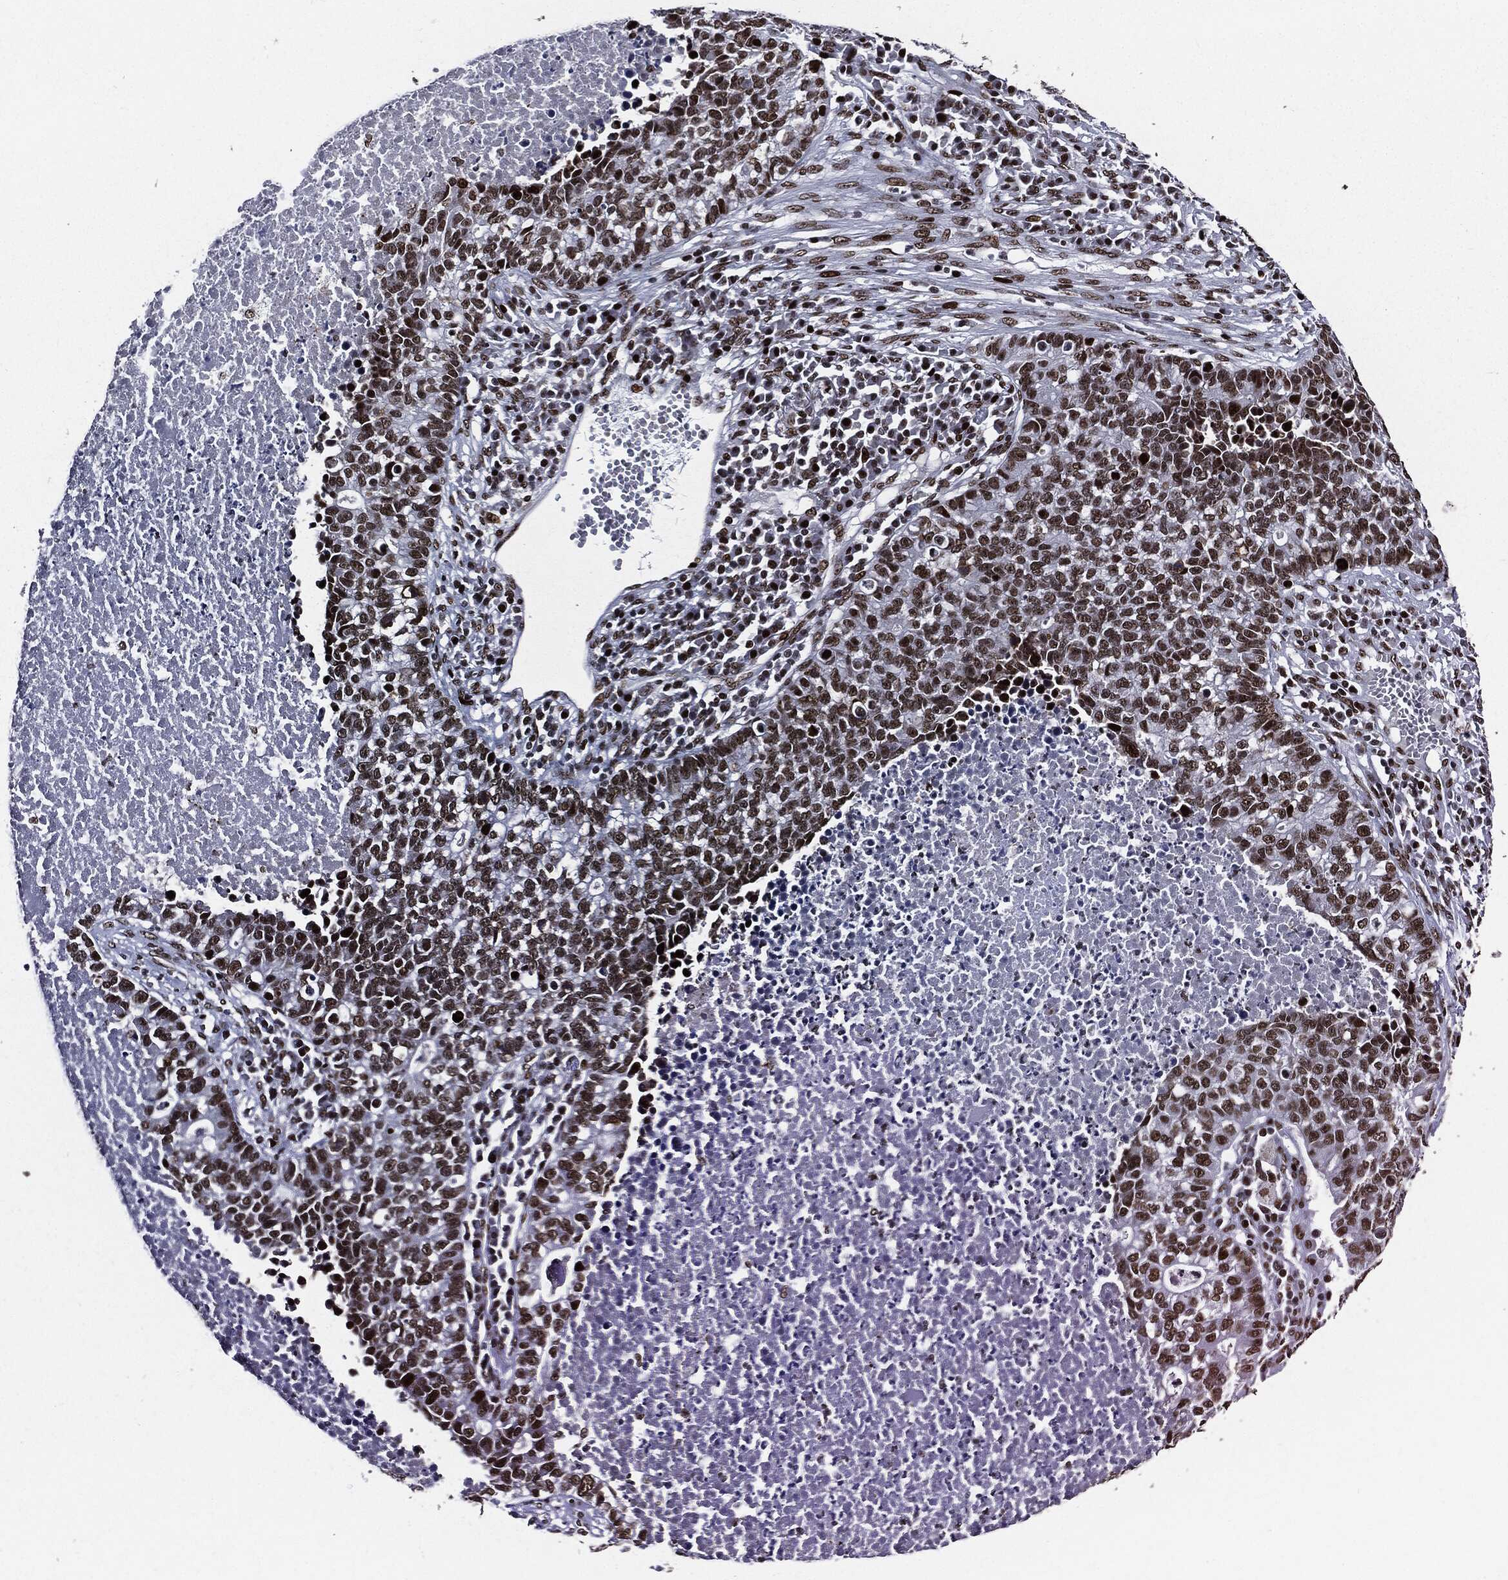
{"staining": {"intensity": "moderate", "quantity": ">75%", "location": "nuclear"}, "tissue": "lung cancer", "cell_type": "Tumor cells", "image_type": "cancer", "snomed": [{"axis": "morphology", "description": "Adenocarcinoma, NOS"}, {"axis": "topography", "description": "Lung"}], "caption": "Protein staining by IHC displays moderate nuclear staining in approximately >75% of tumor cells in lung adenocarcinoma.", "gene": "ZFP91", "patient": {"sex": "male", "age": 57}}